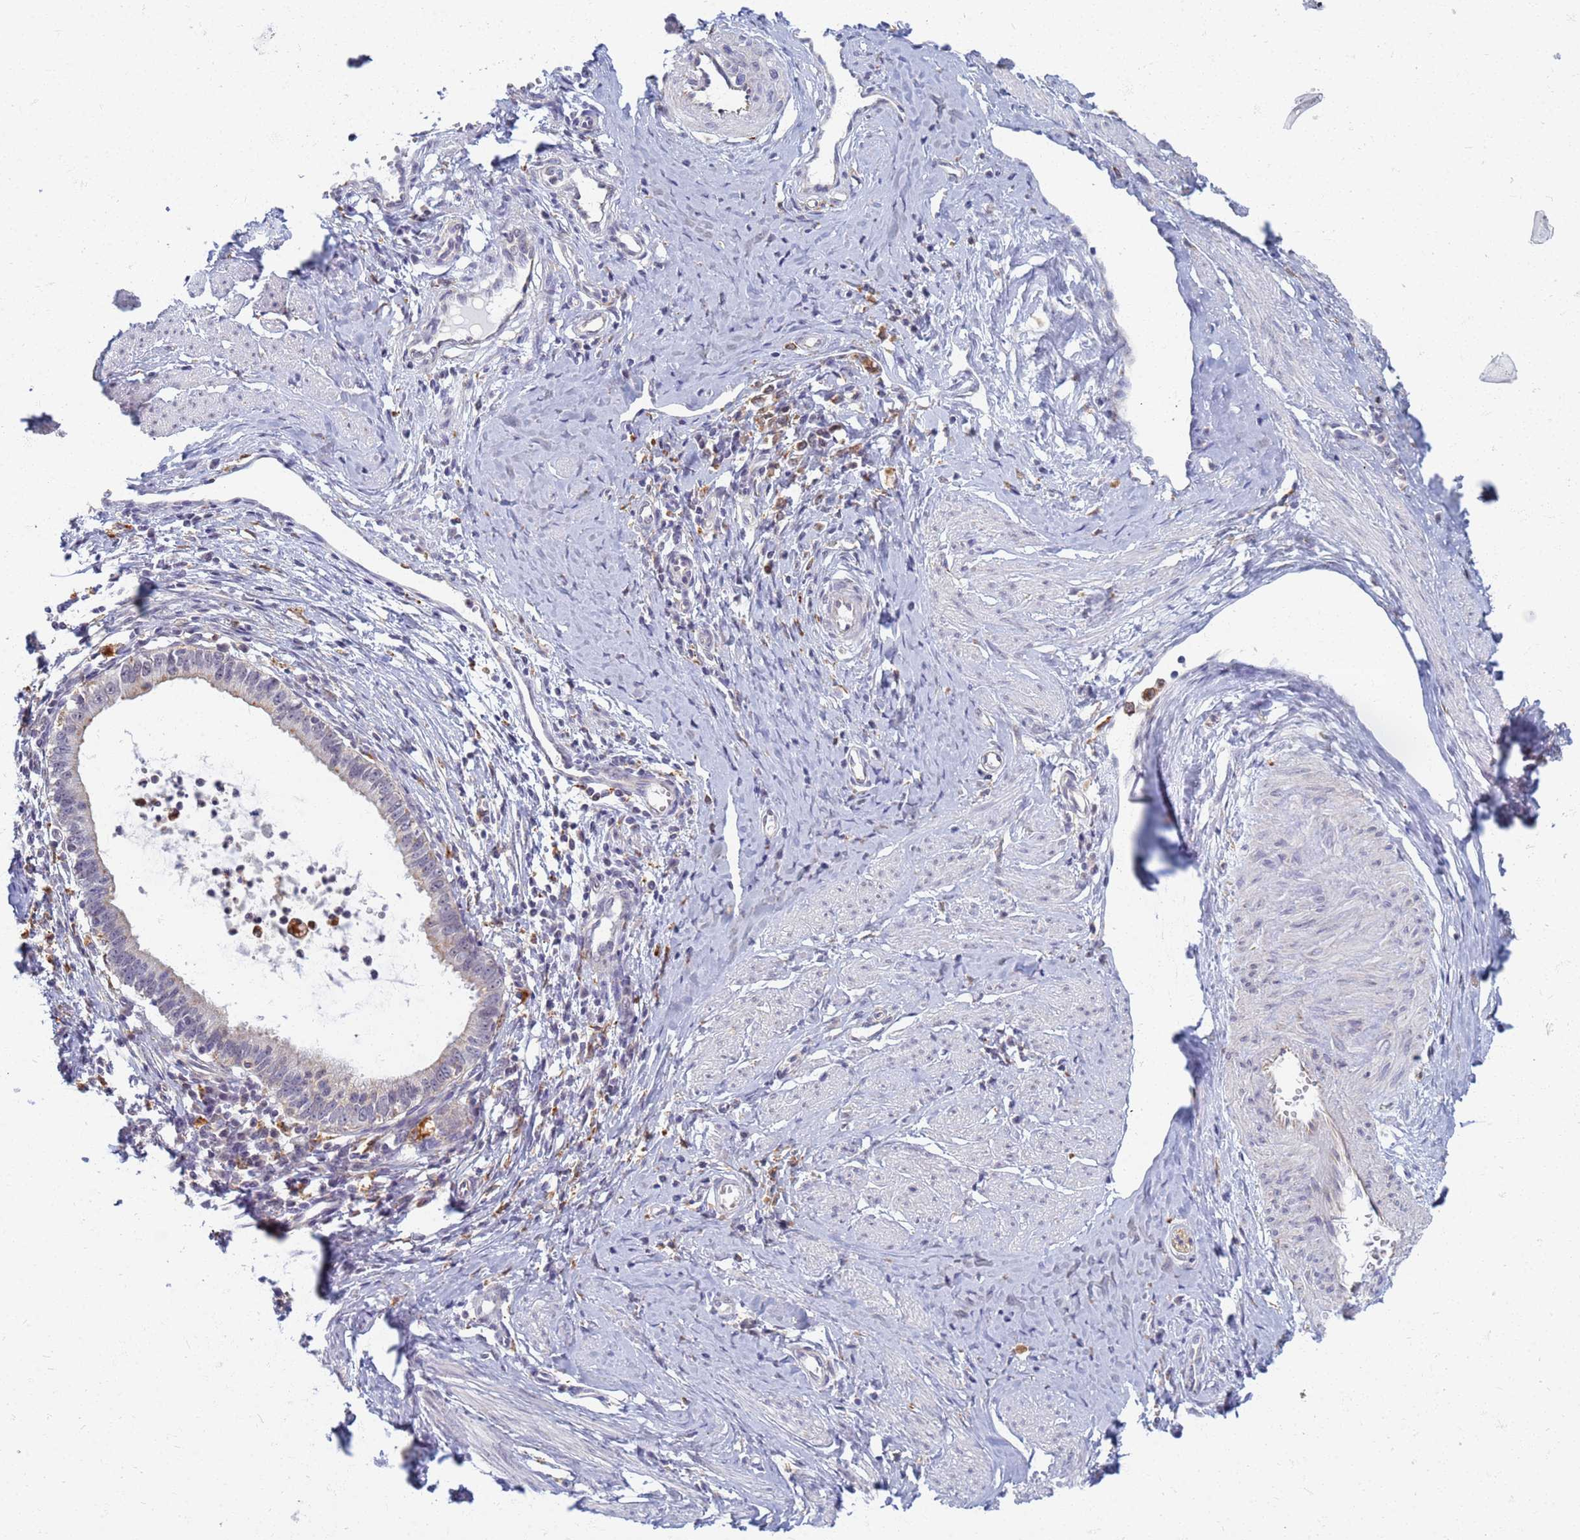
{"staining": {"intensity": "negative", "quantity": "none", "location": "none"}, "tissue": "cervical cancer", "cell_type": "Tumor cells", "image_type": "cancer", "snomed": [{"axis": "morphology", "description": "Adenocarcinoma, NOS"}, {"axis": "topography", "description": "Cervix"}], "caption": "Tumor cells are negative for protein expression in human adenocarcinoma (cervical). The staining was performed using DAB to visualize the protein expression in brown, while the nuclei were stained in blue with hematoxylin (Magnification: 20x).", "gene": "ATP6V1E1", "patient": {"sex": "female", "age": 36}}